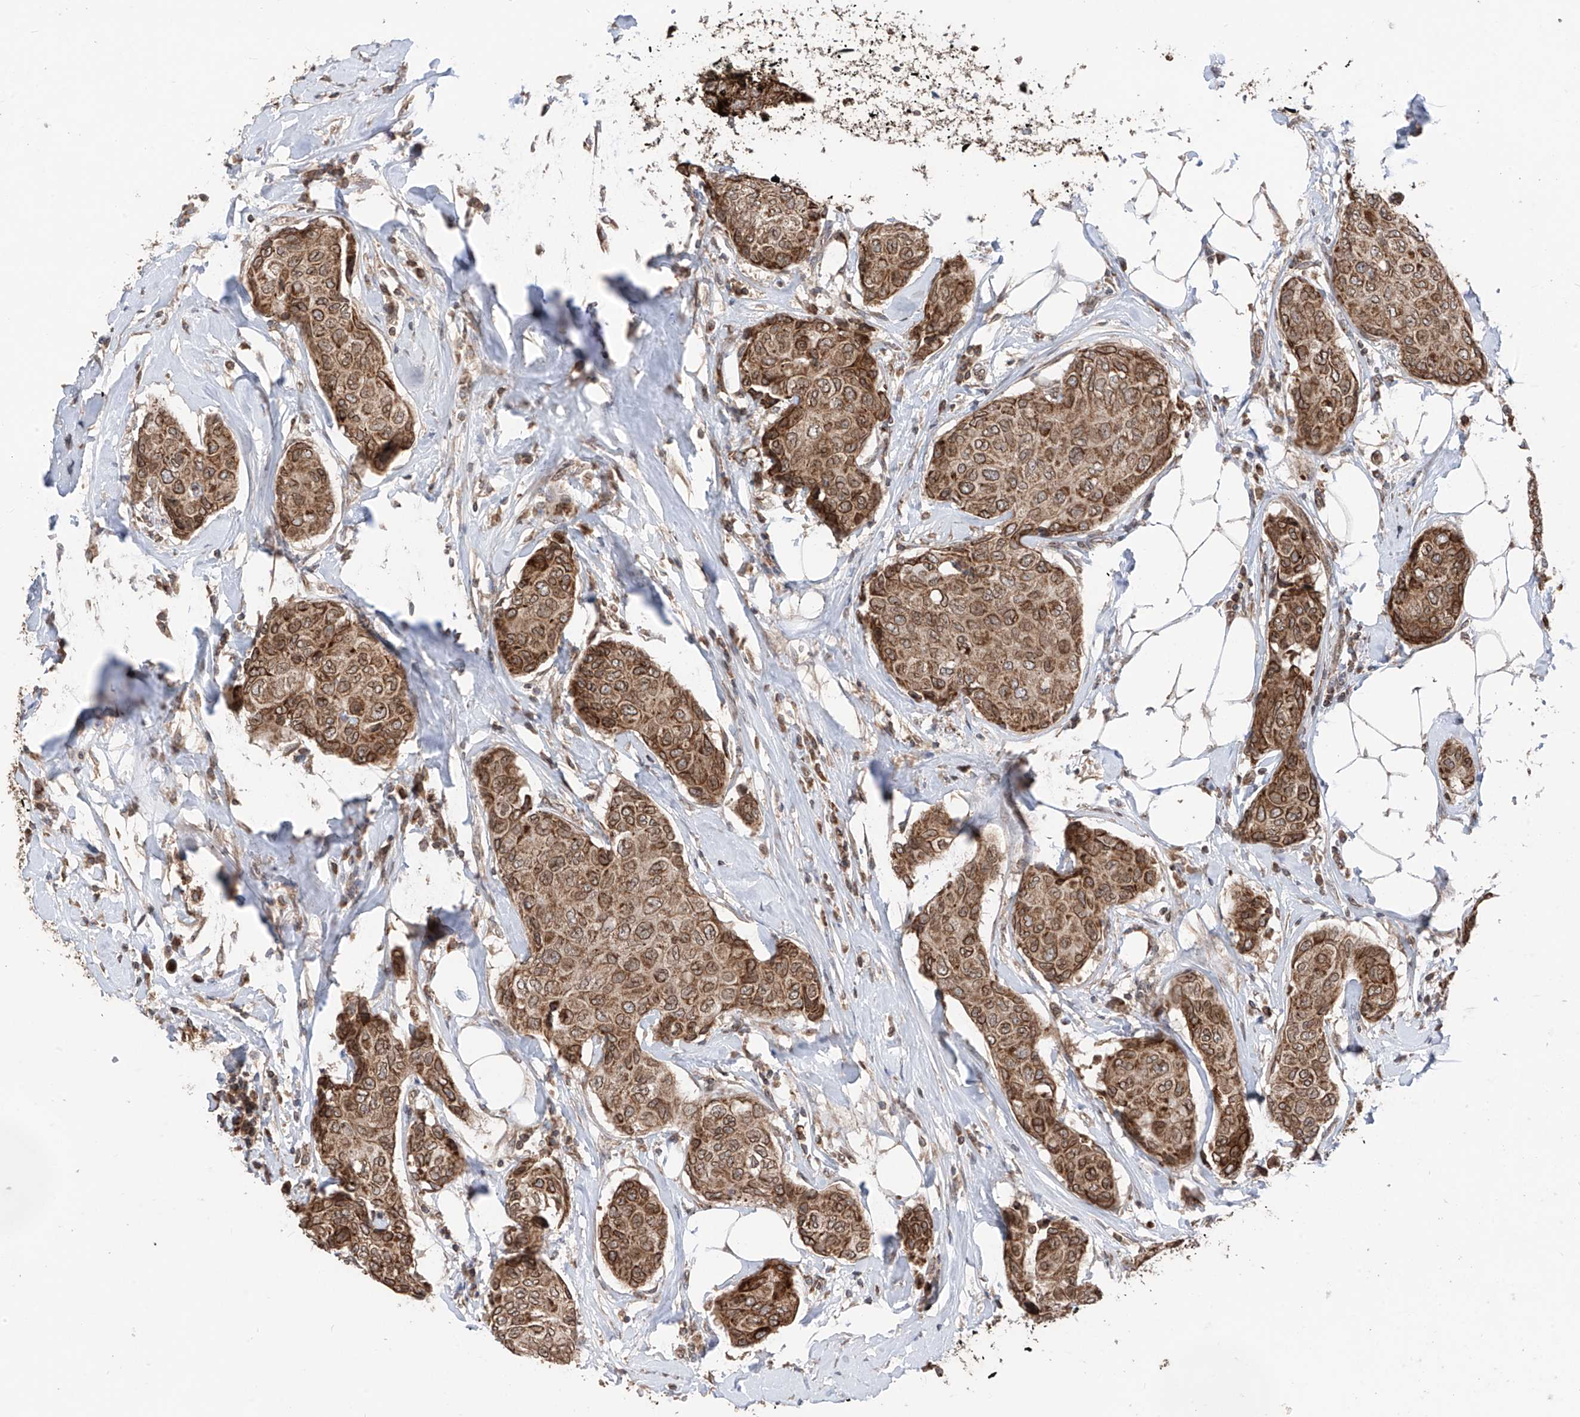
{"staining": {"intensity": "moderate", "quantity": ">75%", "location": "cytoplasmic/membranous,nuclear"}, "tissue": "breast cancer", "cell_type": "Tumor cells", "image_type": "cancer", "snomed": [{"axis": "morphology", "description": "Duct carcinoma"}, {"axis": "topography", "description": "Breast"}], "caption": "Moderate cytoplasmic/membranous and nuclear positivity for a protein is present in about >75% of tumor cells of breast cancer using IHC.", "gene": "AHCTF1", "patient": {"sex": "female", "age": 80}}